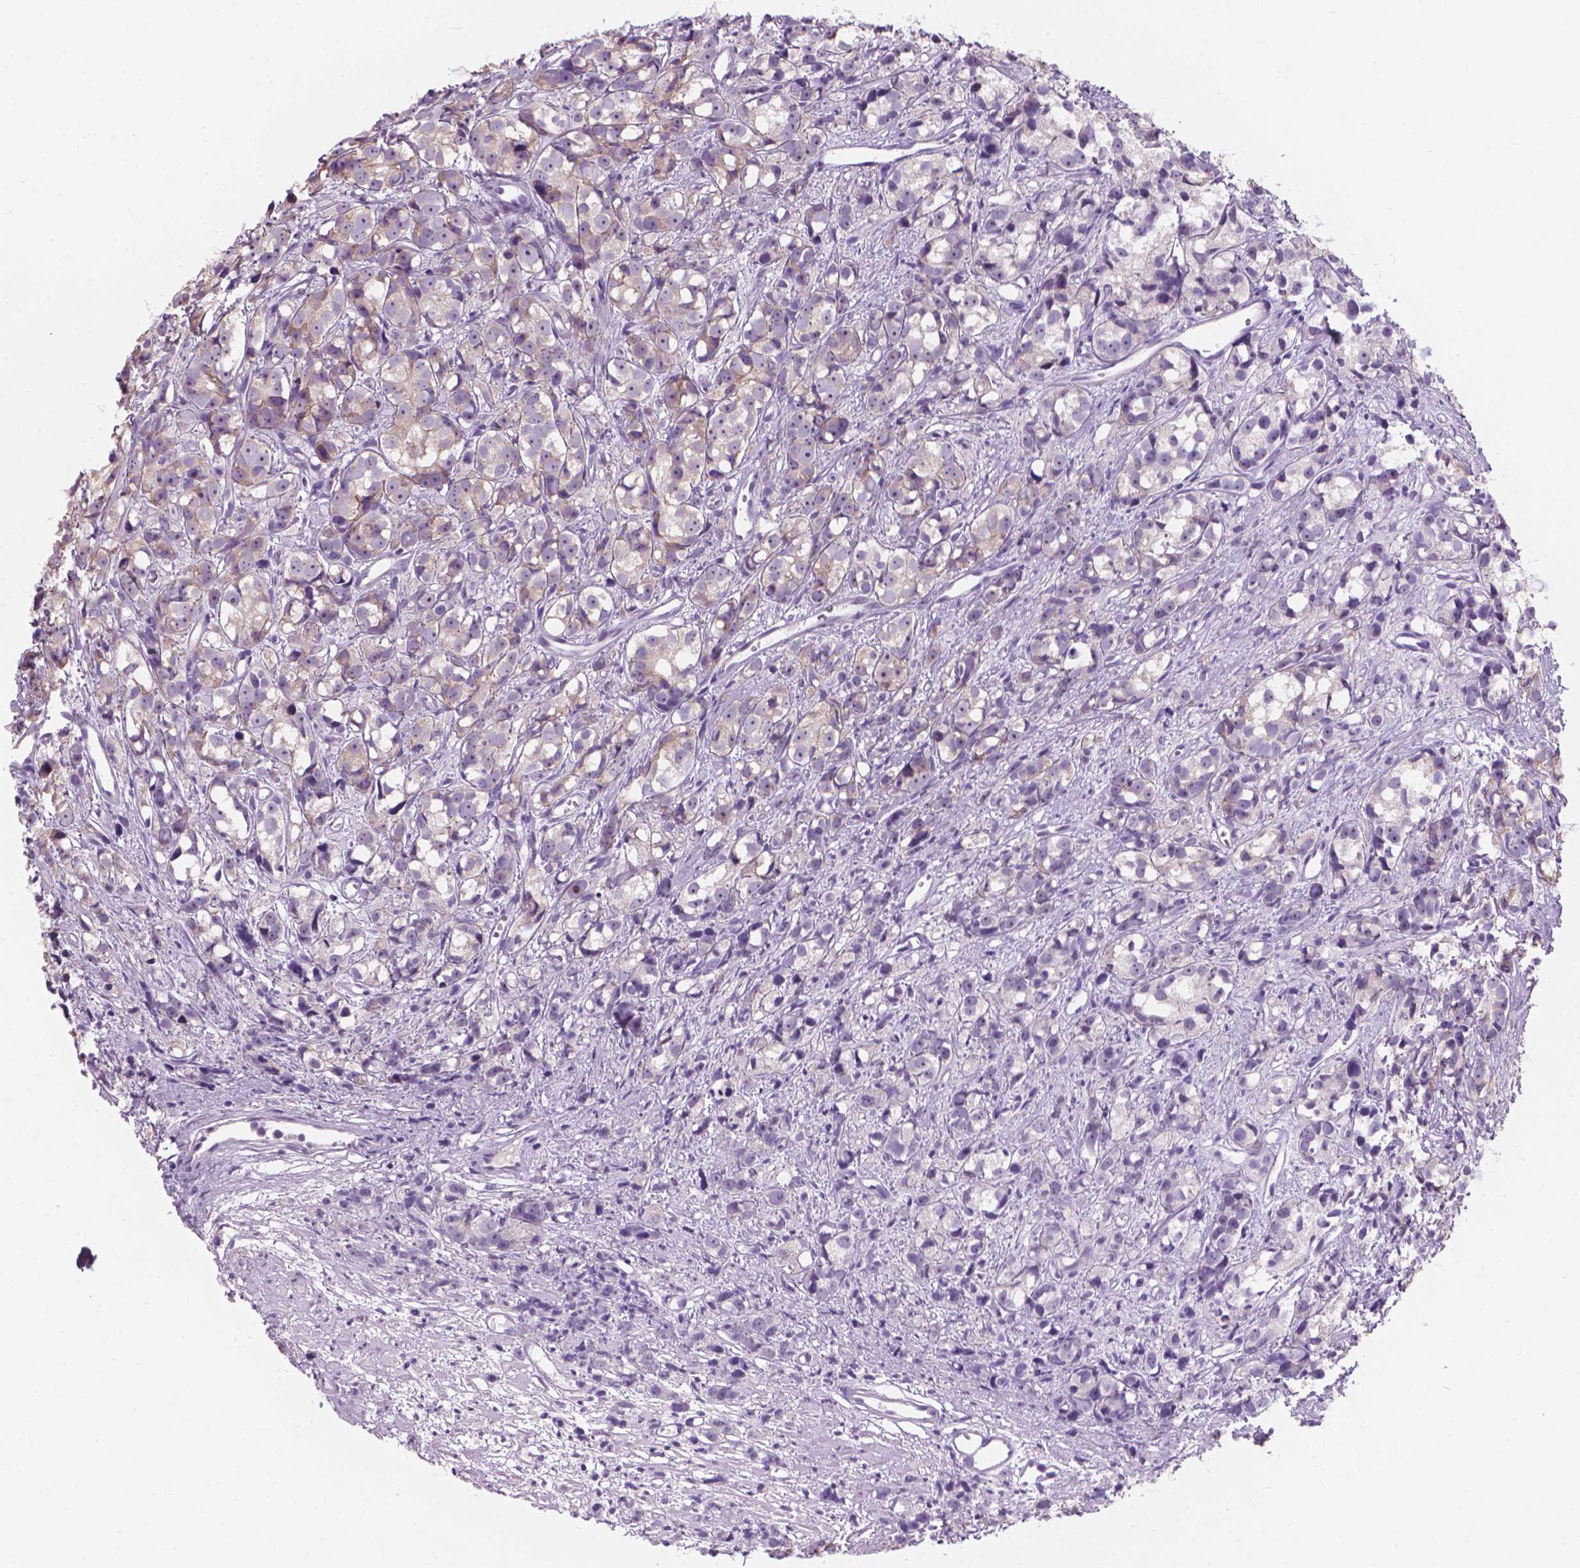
{"staining": {"intensity": "weak", "quantity": "<25%", "location": "cytoplasmic/membranous"}, "tissue": "prostate cancer", "cell_type": "Tumor cells", "image_type": "cancer", "snomed": [{"axis": "morphology", "description": "Adenocarcinoma, High grade"}, {"axis": "topography", "description": "Prostate"}], "caption": "Tumor cells show no significant protein expression in prostate cancer.", "gene": "ENSG00000187186", "patient": {"sex": "male", "age": 77}}